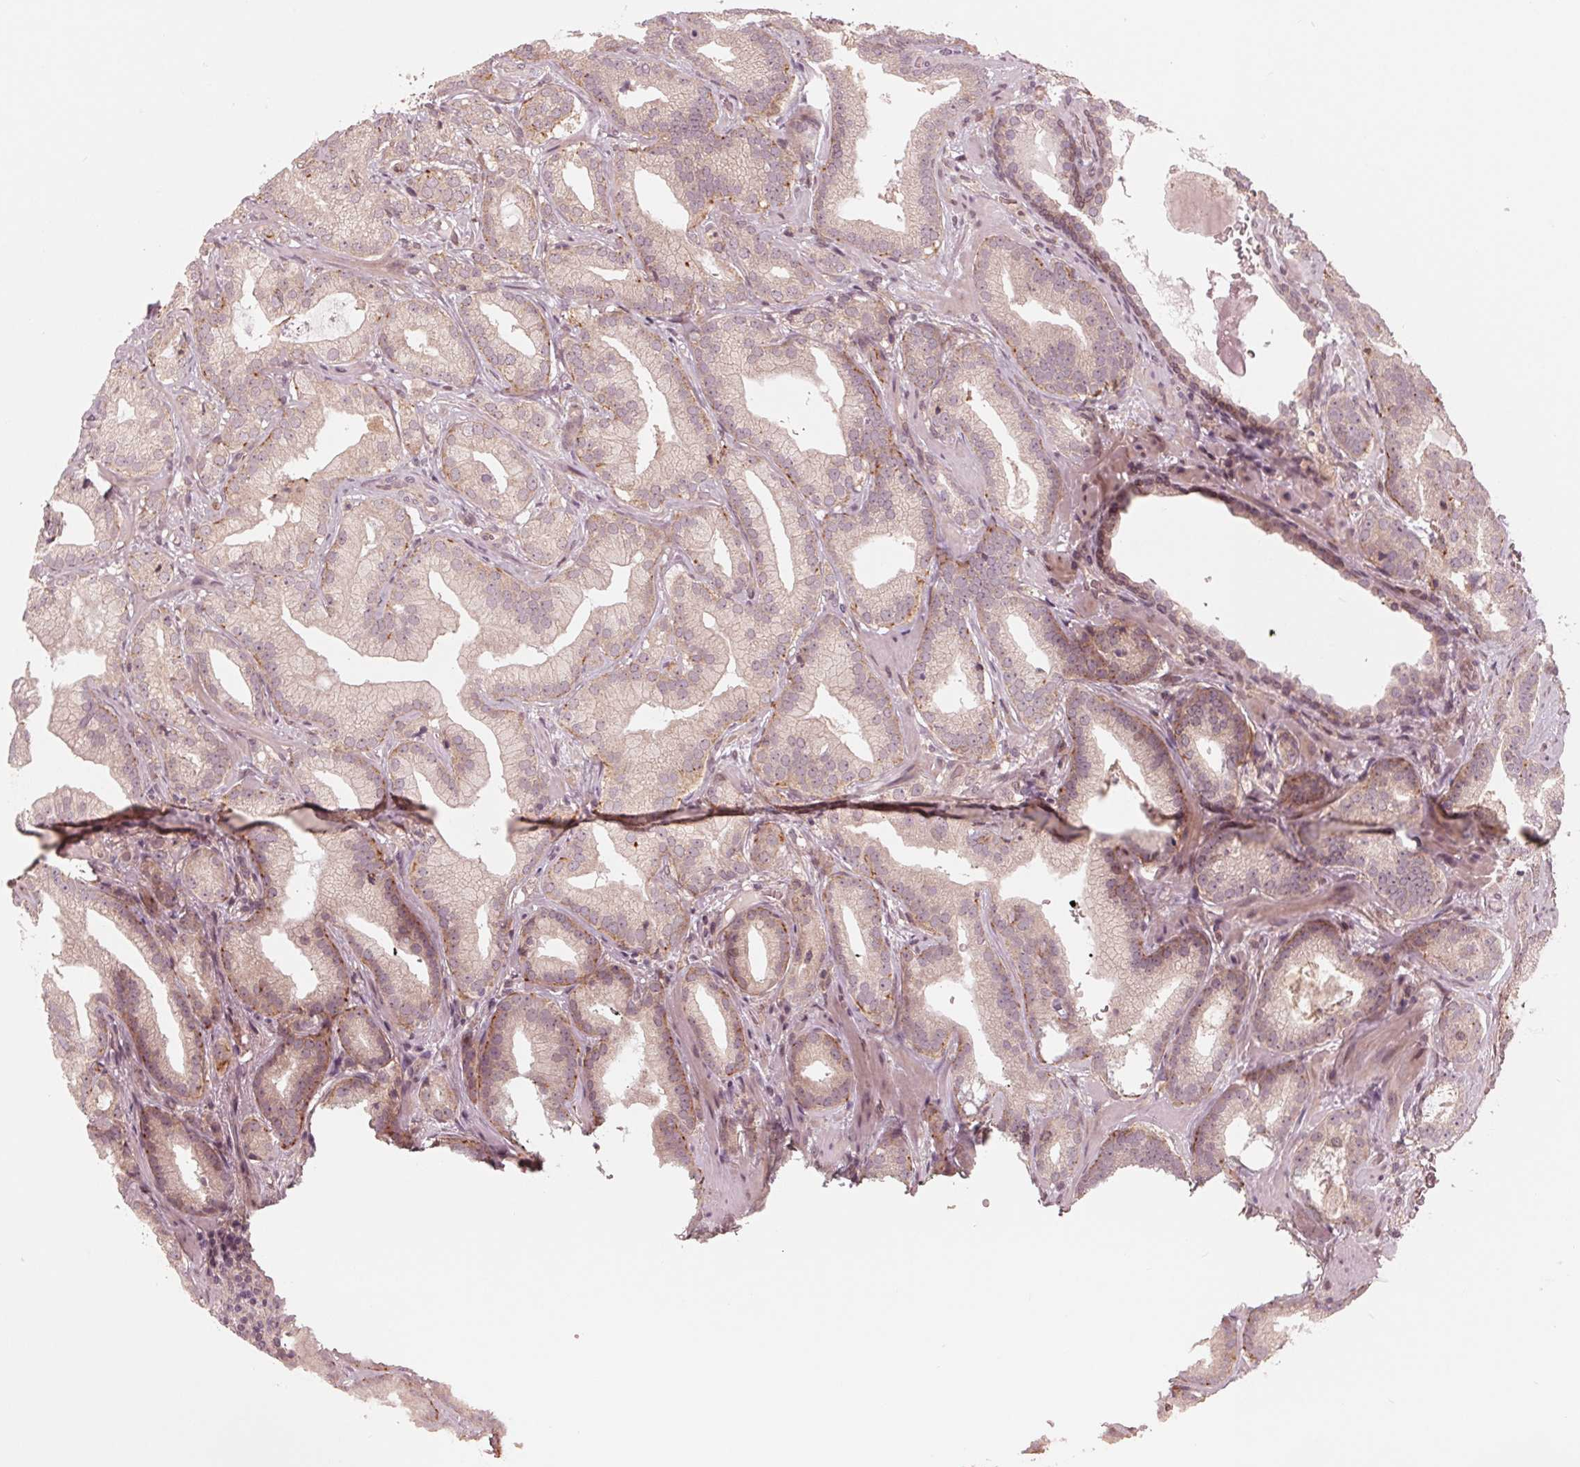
{"staining": {"intensity": "weak", "quantity": "25%-75%", "location": "cytoplasmic/membranous"}, "tissue": "prostate cancer", "cell_type": "Tumor cells", "image_type": "cancer", "snomed": [{"axis": "morphology", "description": "Adenocarcinoma, Low grade"}, {"axis": "topography", "description": "Prostate"}], "caption": "Tumor cells display low levels of weak cytoplasmic/membranous staining in about 25%-75% of cells in adenocarcinoma (low-grade) (prostate). The protein is shown in brown color, while the nuclei are stained blue.", "gene": "ZNF471", "patient": {"sex": "male", "age": 62}}